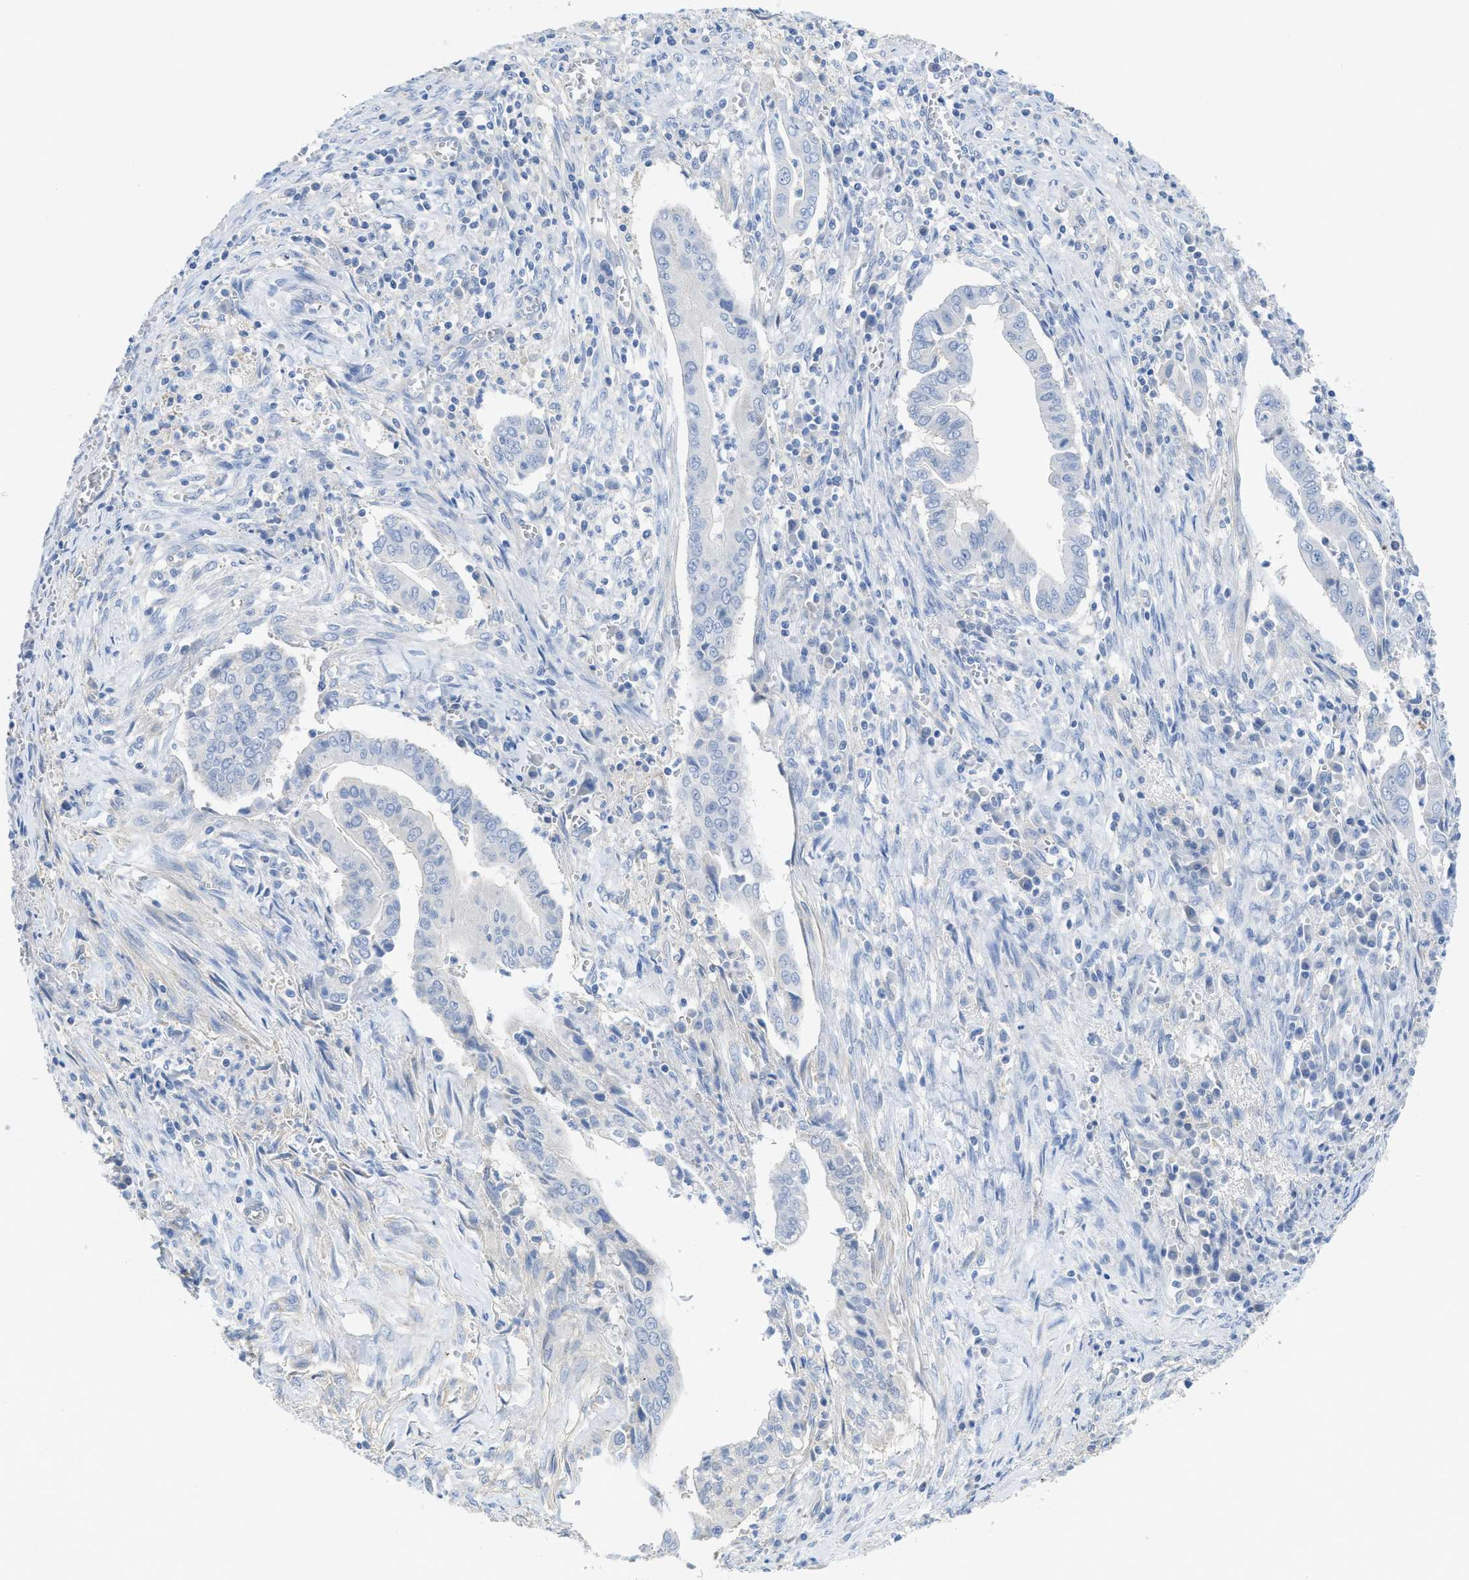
{"staining": {"intensity": "negative", "quantity": "none", "location": "none"}, "tissue": "cervical cancer", "cell_type": "Tumor cells", "image_type": "cancer", "snomed": [{"axis": "morphology", "description": "Adenocarcinoma, NOS"}, {"axis": "topography", "description": "Cervix"}], "caption": "There is no significant expression in tumor cells of cervical cancer (adenocarcinoma).", "gene": "MYL3", "patient": {"sex": "female", "age": 44}}